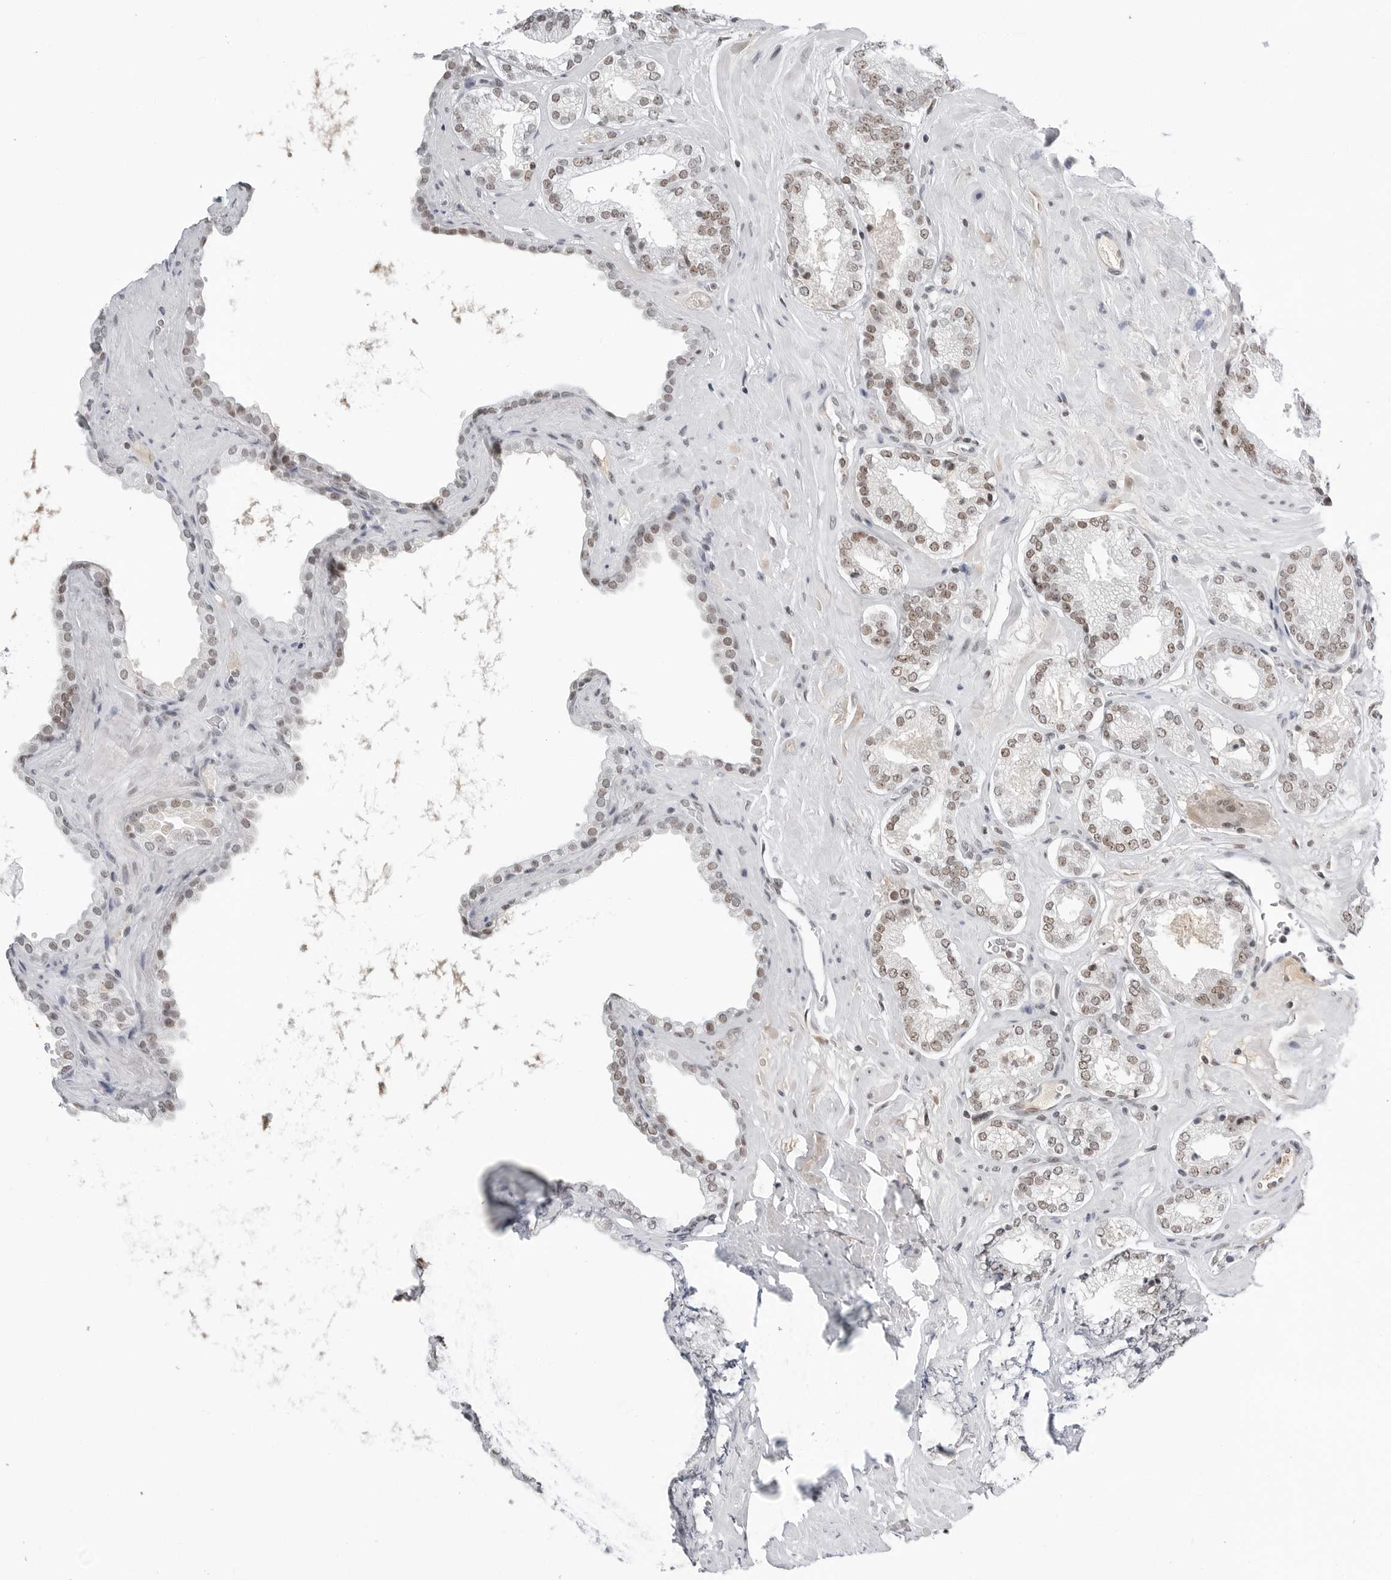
{"staining": {"intensity": "weak", "quantity": ">75%", "location": "nuclear"}, "tissue": "prostate cancer", "cell_type": "Tumor cells", "image_type": "cancer", "snomed": [{"axis": "morphology", "description": "Adenocarcinoma, Low grade"}, {"axis": "topography", "description": "Prostate"}], "caption": "Protein analysis of prostate low-grade adenocarcinoma tissue reveals weak nuclear positivity in approximately >75% of tumor cells.", "gene": "WRAP53", "patient": {"sex": "male", "age": 62}}